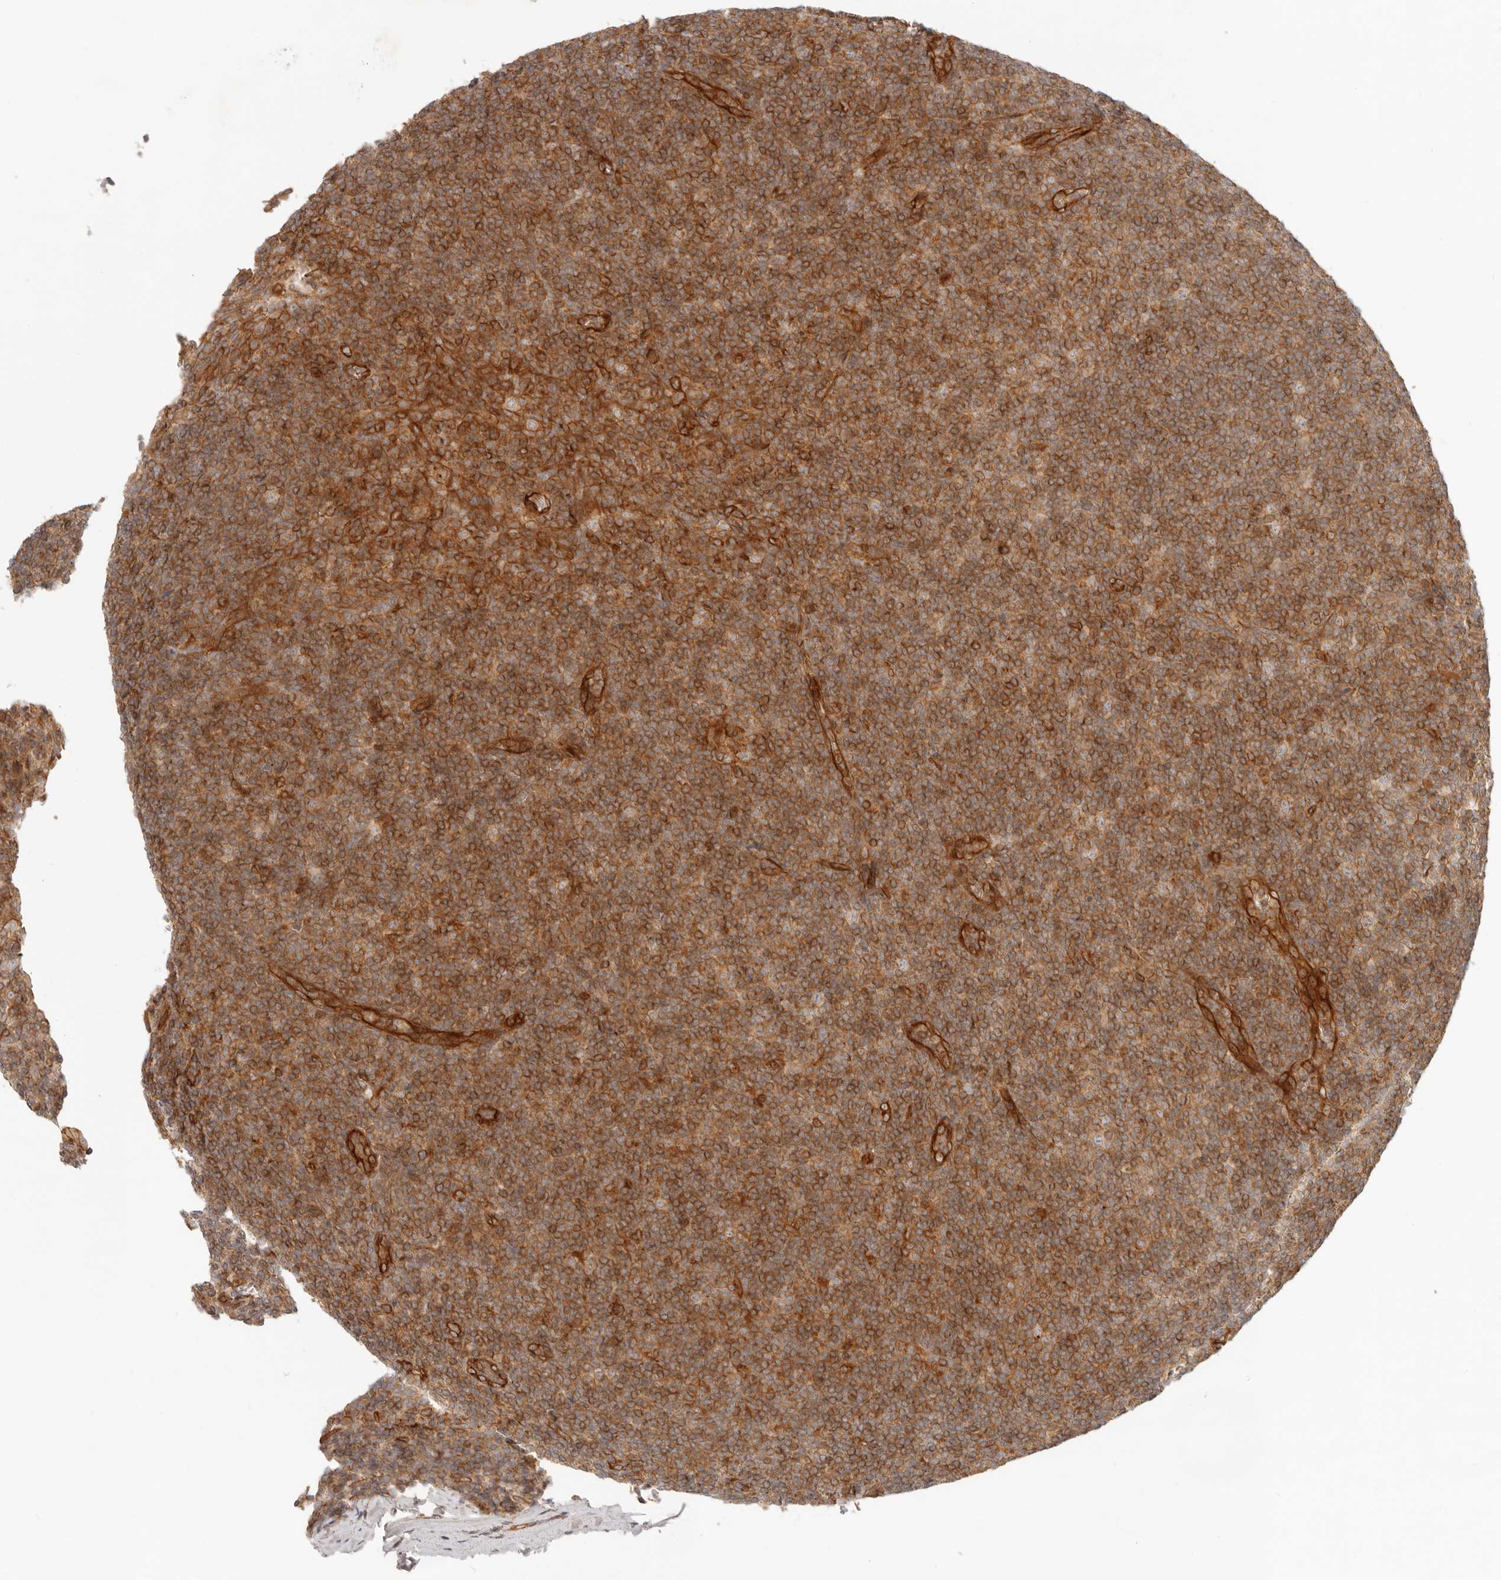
{"staining": {"intensity": "moderate", "quantity": "<25%", "location": "cytoplasmic/membranous"}, "tissue": "tonsil", "cell_type": "Germinal center cells", "image_type": "normal", "snomed": [{"axis": "morphology", "description": "Normal tissue, NOS"}, {"axis": "topography", "description": "Tonsil"}], "caption": "A high-resolution micrograph shows immunohistochemistry staining of benign tonsil, which demonstrates moderate cytoplasmic/membranous staining in approximately <25% of germinal center cells.", "gene": "UFSP1", "patient": {"sex": "male", "age": 37}}